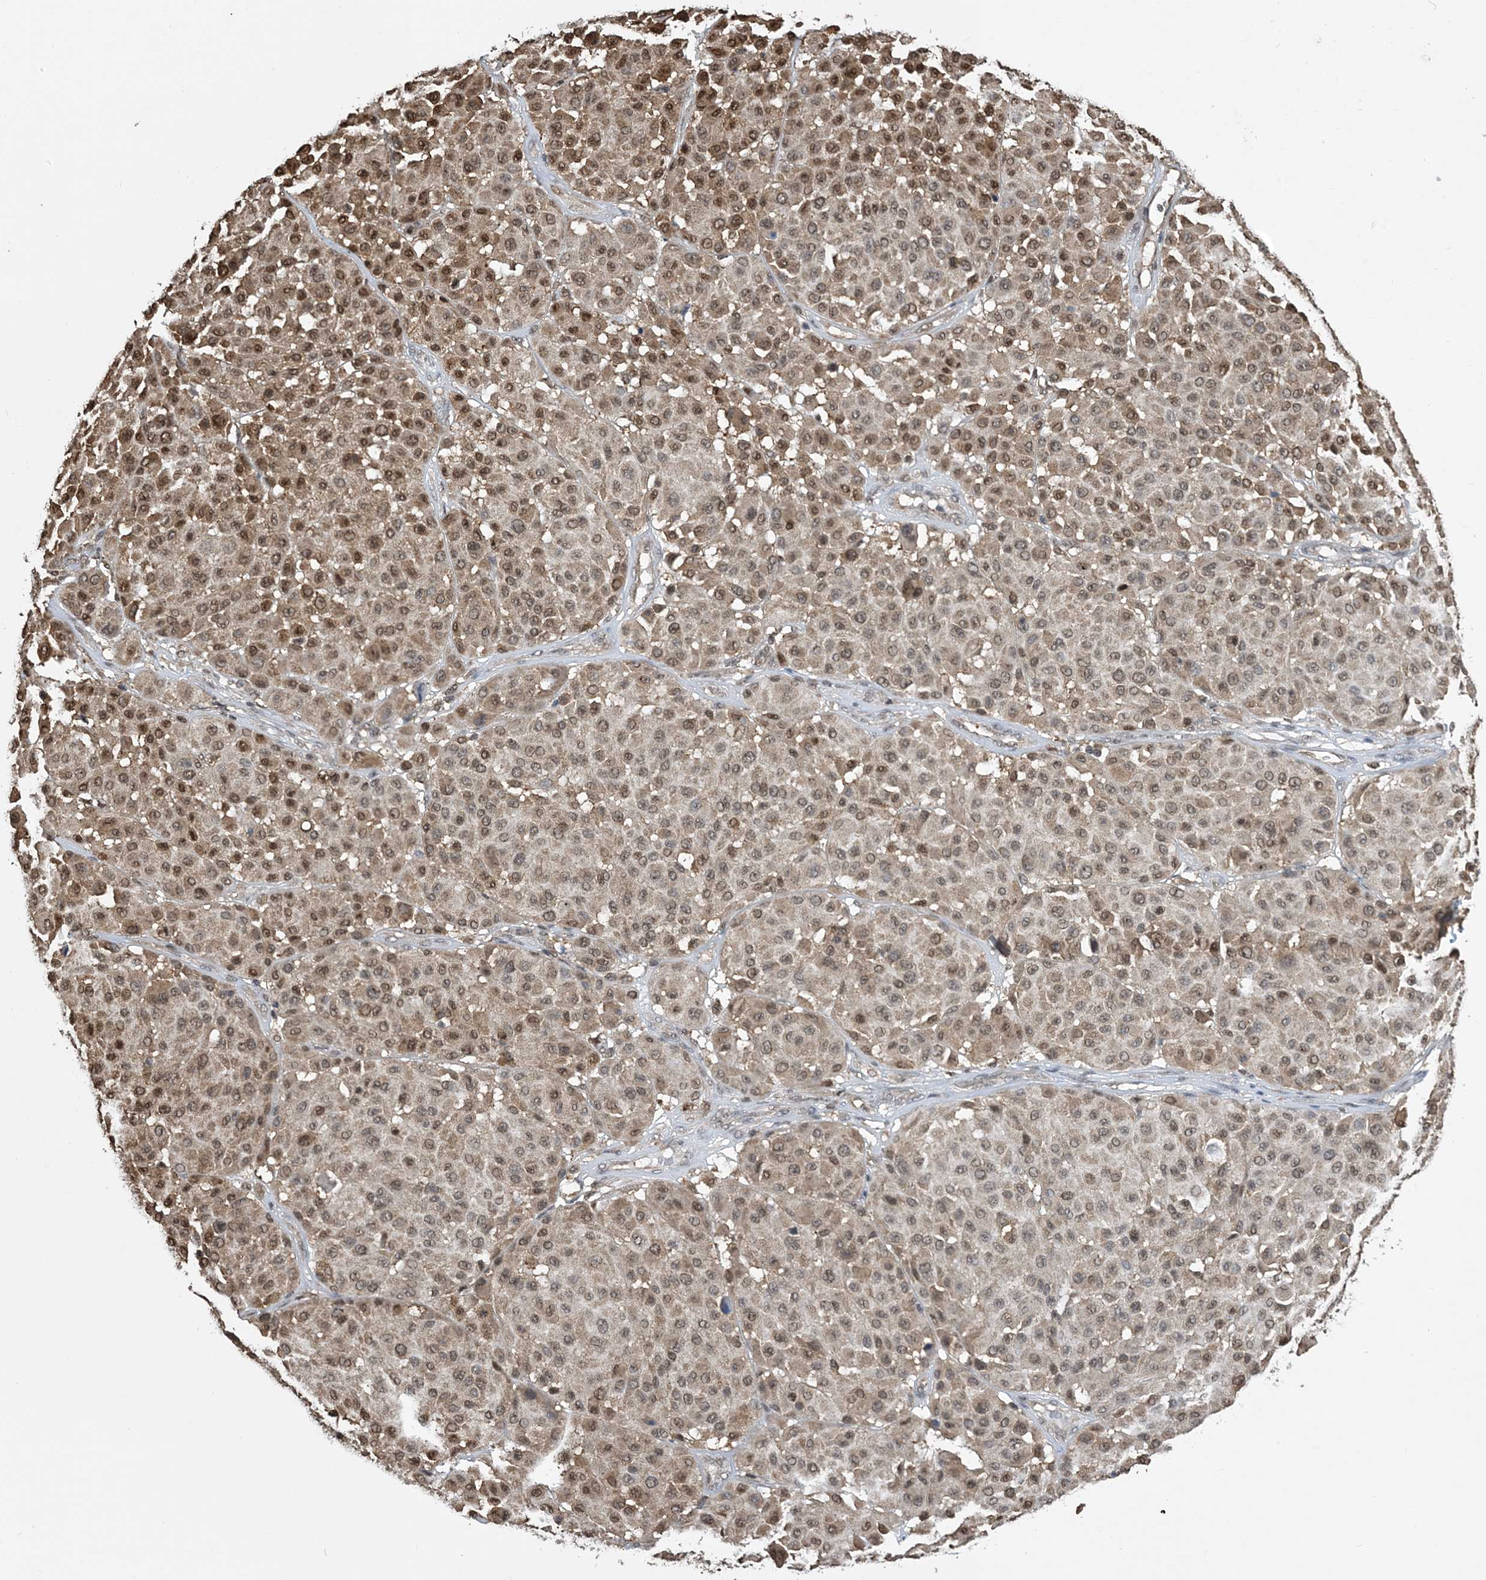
{"staining": {"intensity": "moderate", "quantity": ">75%", "location": "cytoplasmic/membranous,nuclear"}, "tissue": "melanoma", "cell_type": "Tumor cells", "image_type": "cancer", "snomed": [{"axis": "morphology", "description": "Malignant melanoma, Metastatic site"}, {"axis": "topography", "description": "Soft tissue"}], "caption": "This micrograph reveals immunohistochemistry staining of human malignant melanoma (metastatic site), with medium moderate cytoplasmic/membranous and nuclear staining in approximately >75% of tumor cells.", "gene": "HSPA1A", "patient": {"sex": "male", "age": 41}}